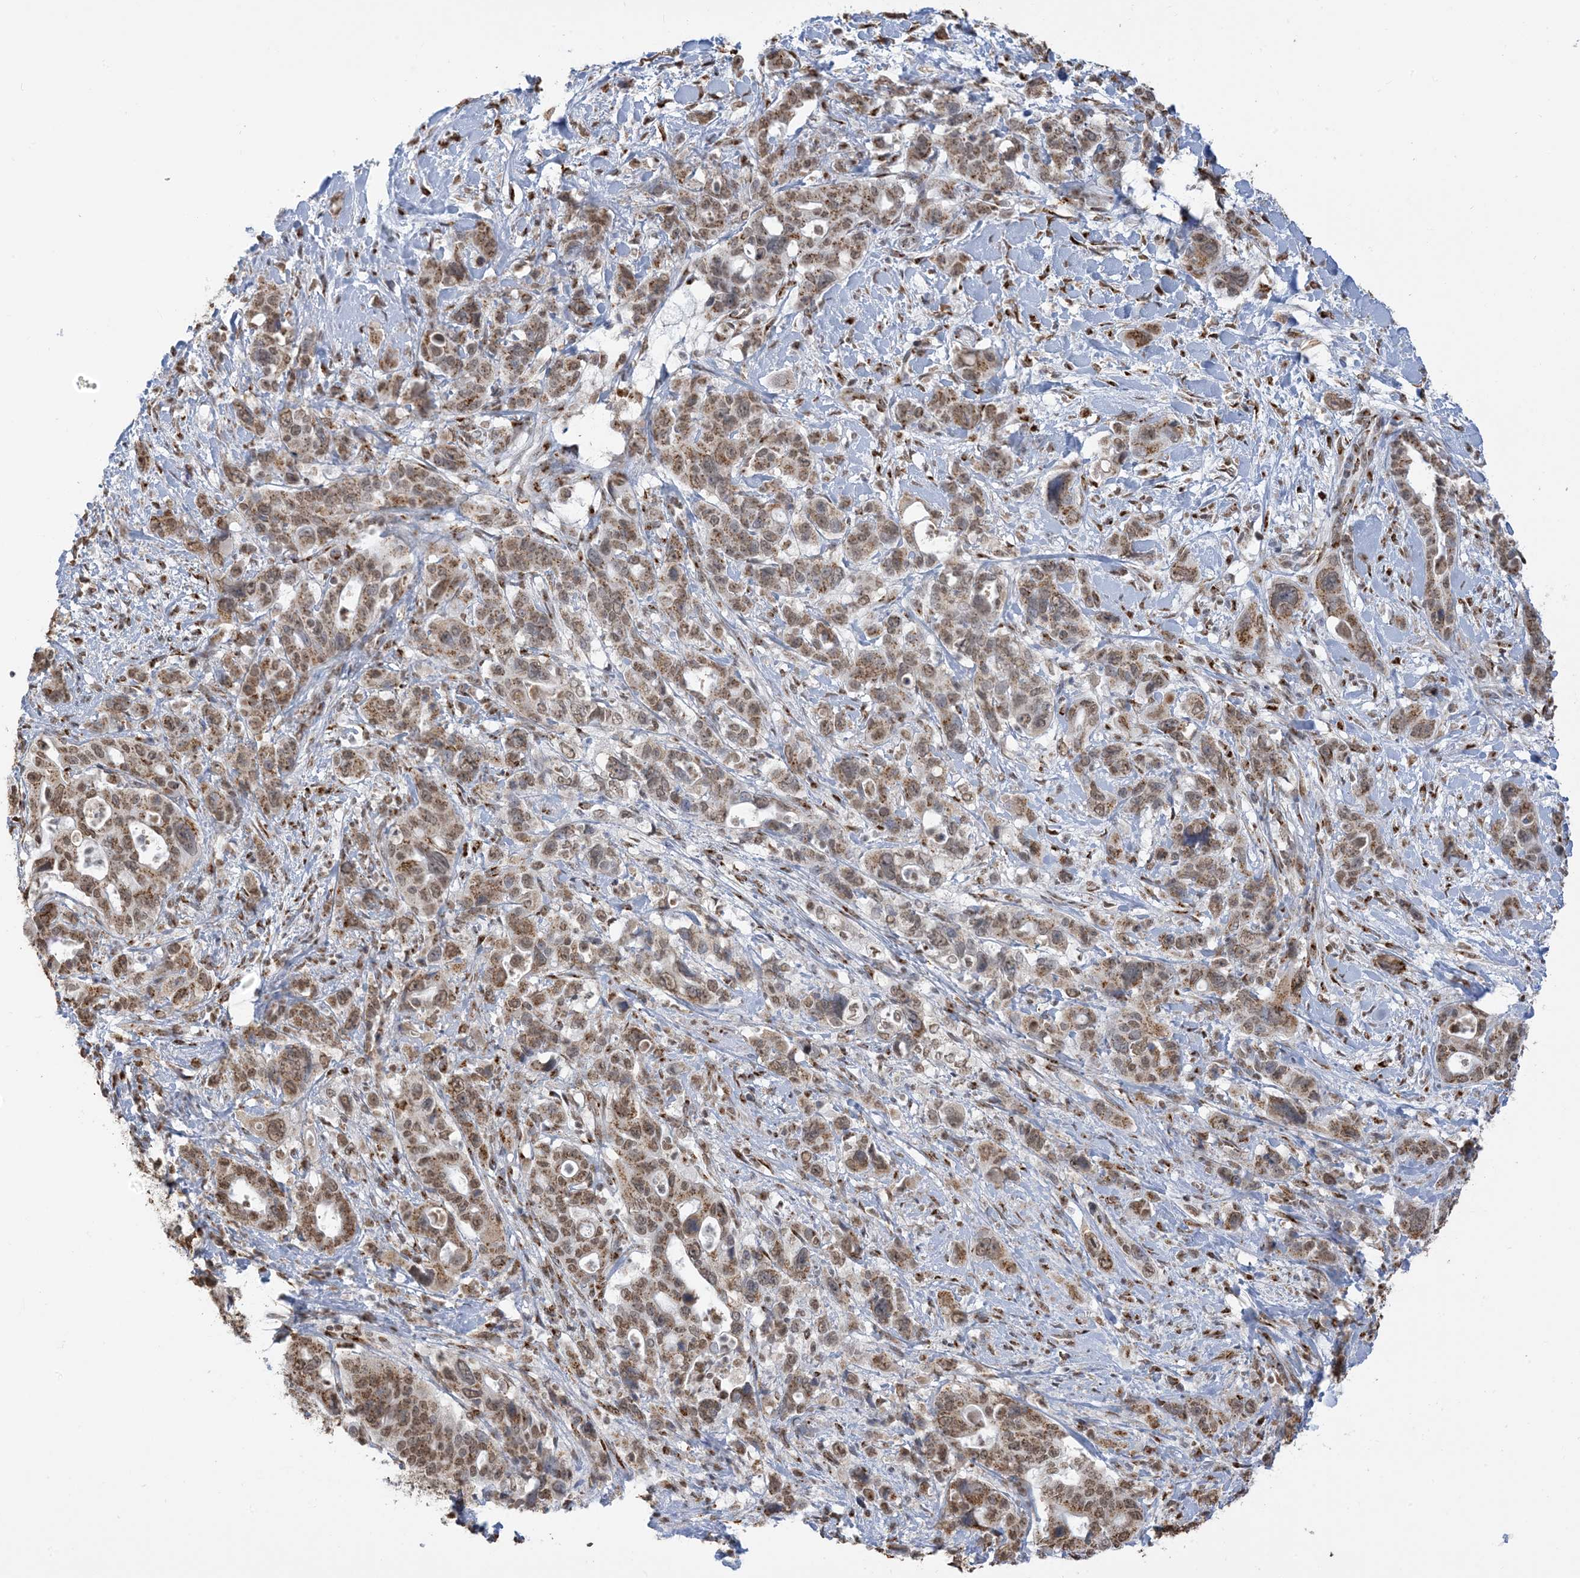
{"staining": {"intensity": "moderate", "quantity": ">75%", "location": "cytoplasmic/membranous,nuclear"}, "tissue": "pancreatic cancer", "cell_type": "Tumor cells", "image_type": "cancer", "snomed": [{"axis": "morphology", "description": "Adenocarcinoma, NOS"}, {"axis": "topography", "description": "Pancreas"}], "caption": "Immunohistochemical staining of pancreatic cancer displays medium levels of moderate cytoplasmic/membranous and nuclear protein positivity in approximately >75% of tumor cells. The staining is performed using DAB (3,3'-diaminobenzidine) brown chromogen to label protein expression. The nuclei are counter-stained blue using hematoxylin.", "gene": "GPR107", "patient": {"sex": "male", "age": 46}}